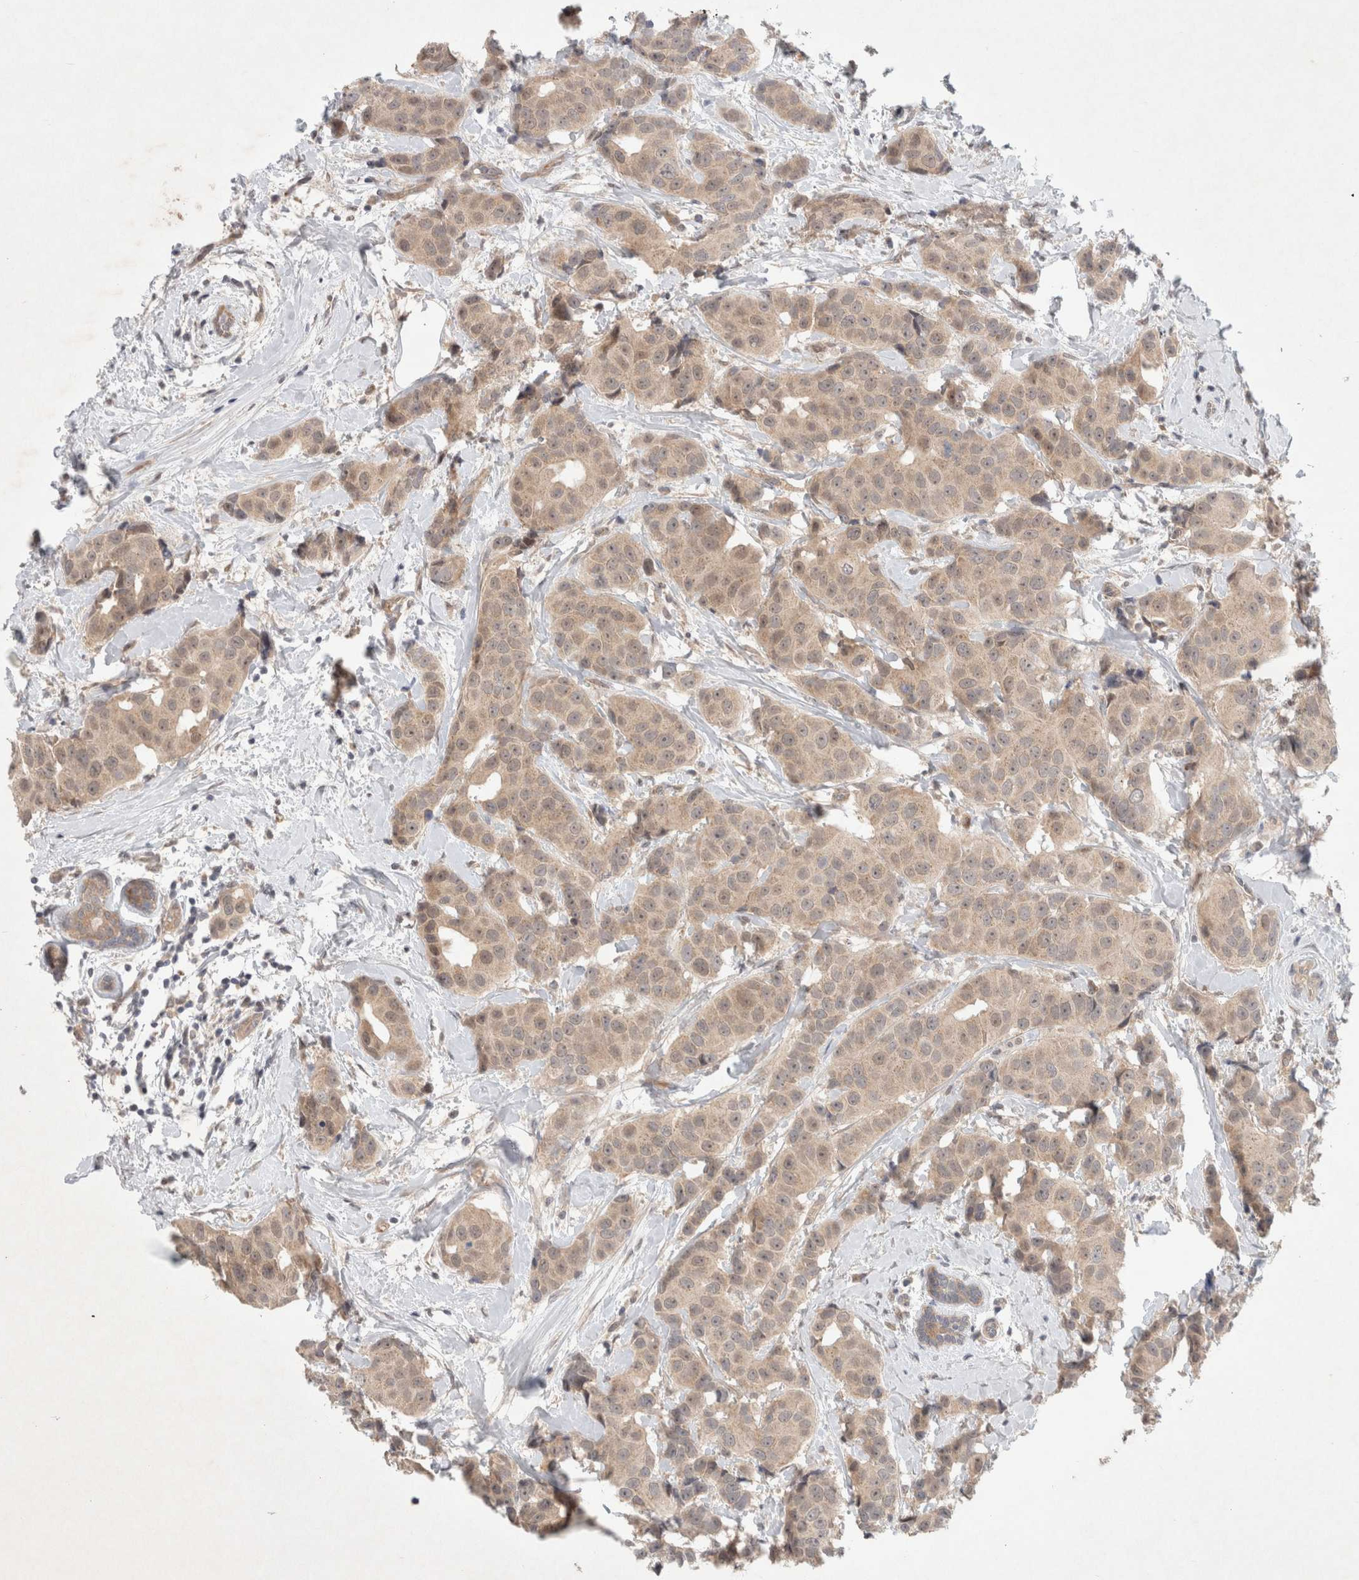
{"staining": {"intensity": "weak", "quantity": ">75%", "location": "cytoplasmic/membranous"}, "tissue": "breast cancer", "cell_type": "Tumor cells", "image_type": "cancer", "snomed": [{"axis": "morphology", "description": "Normal tissue, NOS"}, {"axis": "morphology", "description": "Duct carcinoma"}, {"axis": "topography", "description": "Breast"}], "caption": "Invasive ductal carcinoma (breast) stained with immunohistochemistry (IHC) demonstrates weak cytoplasmic/membranous positivity in approximately >75% of tumor cells.", "gene": "RASAL2", "patient": {"sex": "female", "age": 39}}